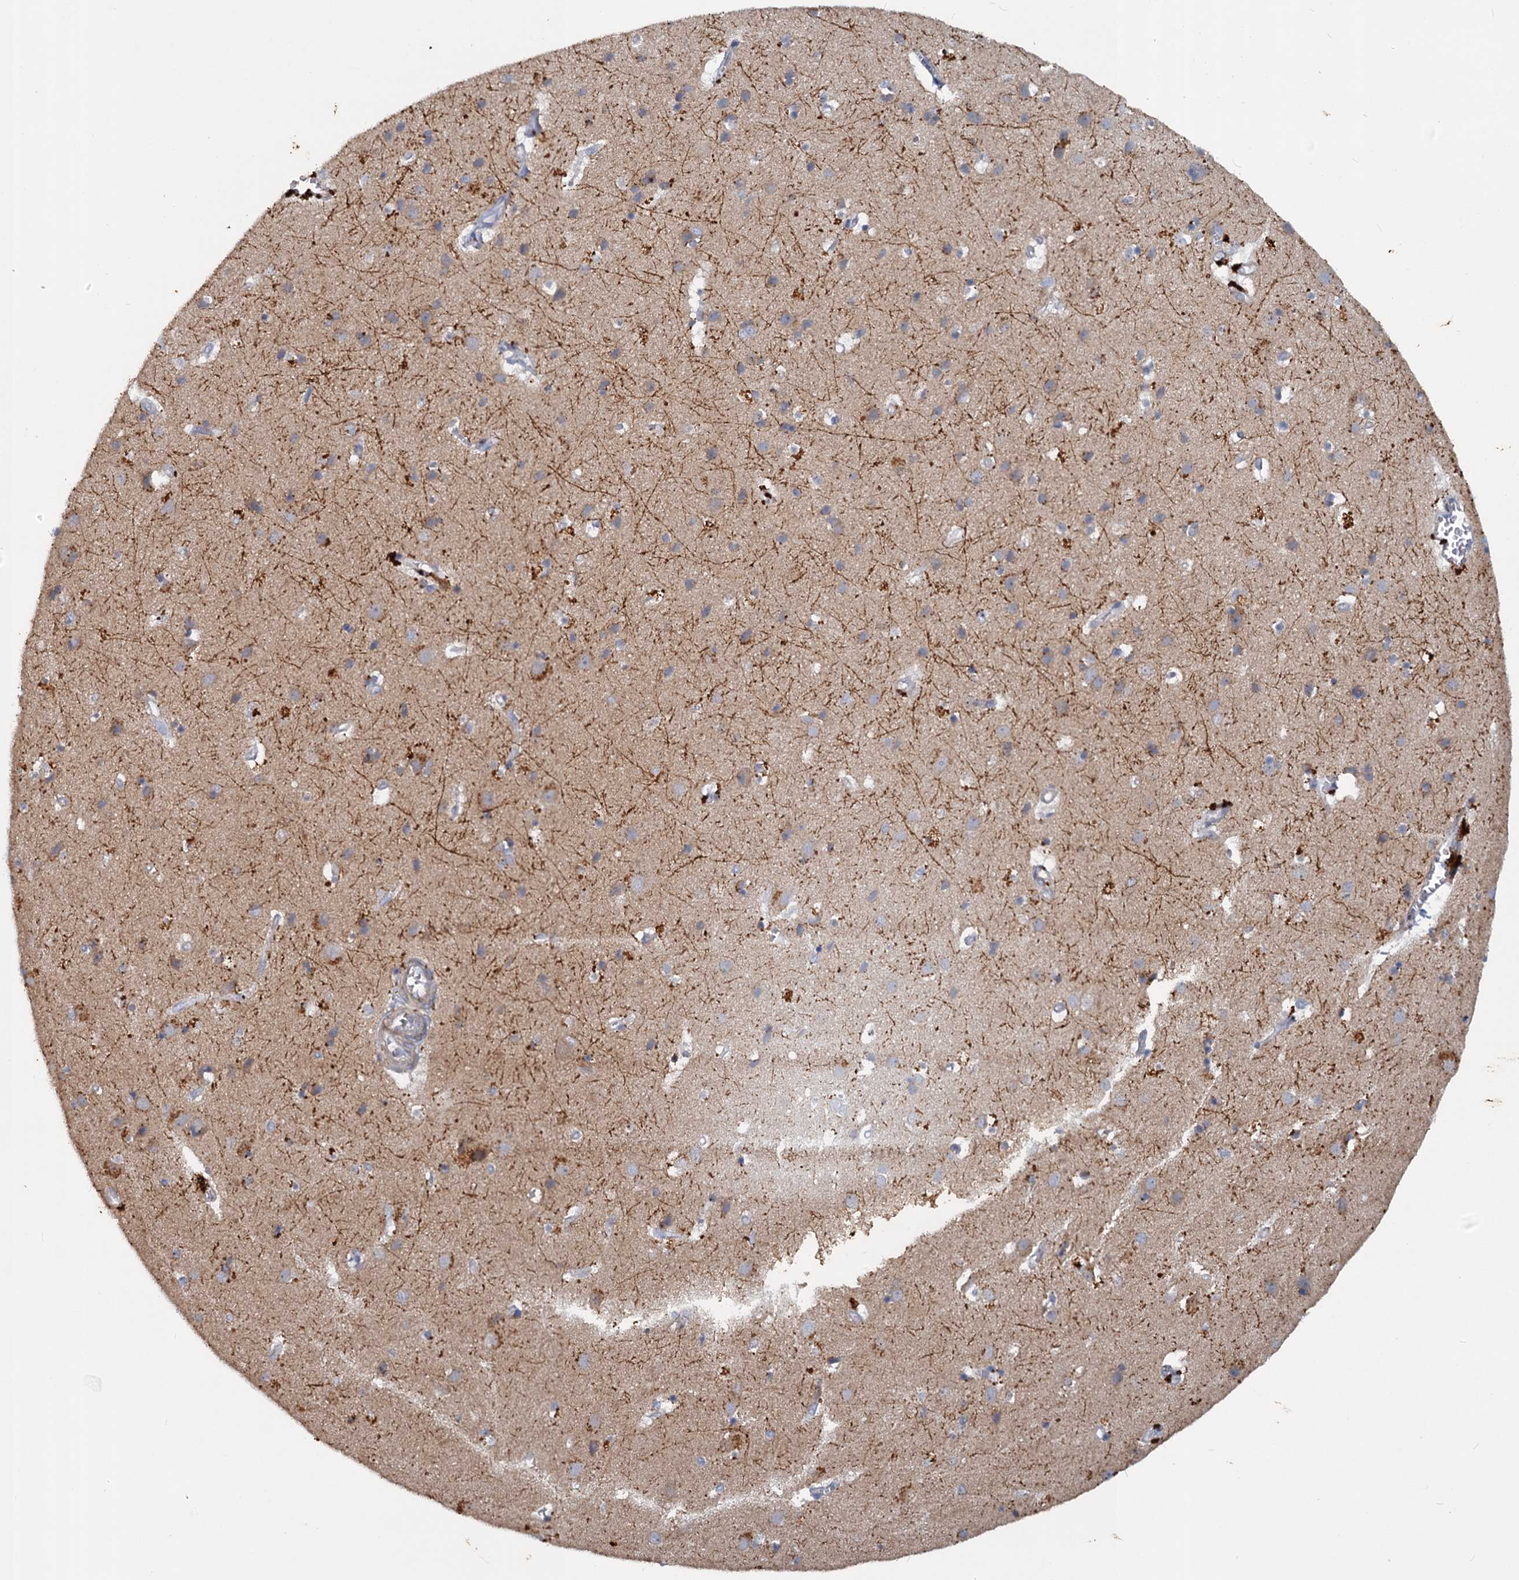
{"staining": {"intensity": "negative", "quantity": "none", "location": "none"}, "tissue": "cerebral cortex", "cell_type": "Endothelial cells", "image_type": "normal", "snomed": [{"axis": "morphology", "description": "Normal tissue, NOS"}, {"axis": "topography", "description": "Cerebral cortex"}], "caption": "Micrograph shows no significant protein staining in endothelial cells of normal cerebral cortex. The staining was performed using DAB (3,3'-diaminobenzidine) to visualize the protein expression in brown, while the nuclei were stained in blue with hematoxylin (Magnification: 20x).", "gene": "SLC2A7", "patient": {"sex": "male", "age": 54}}